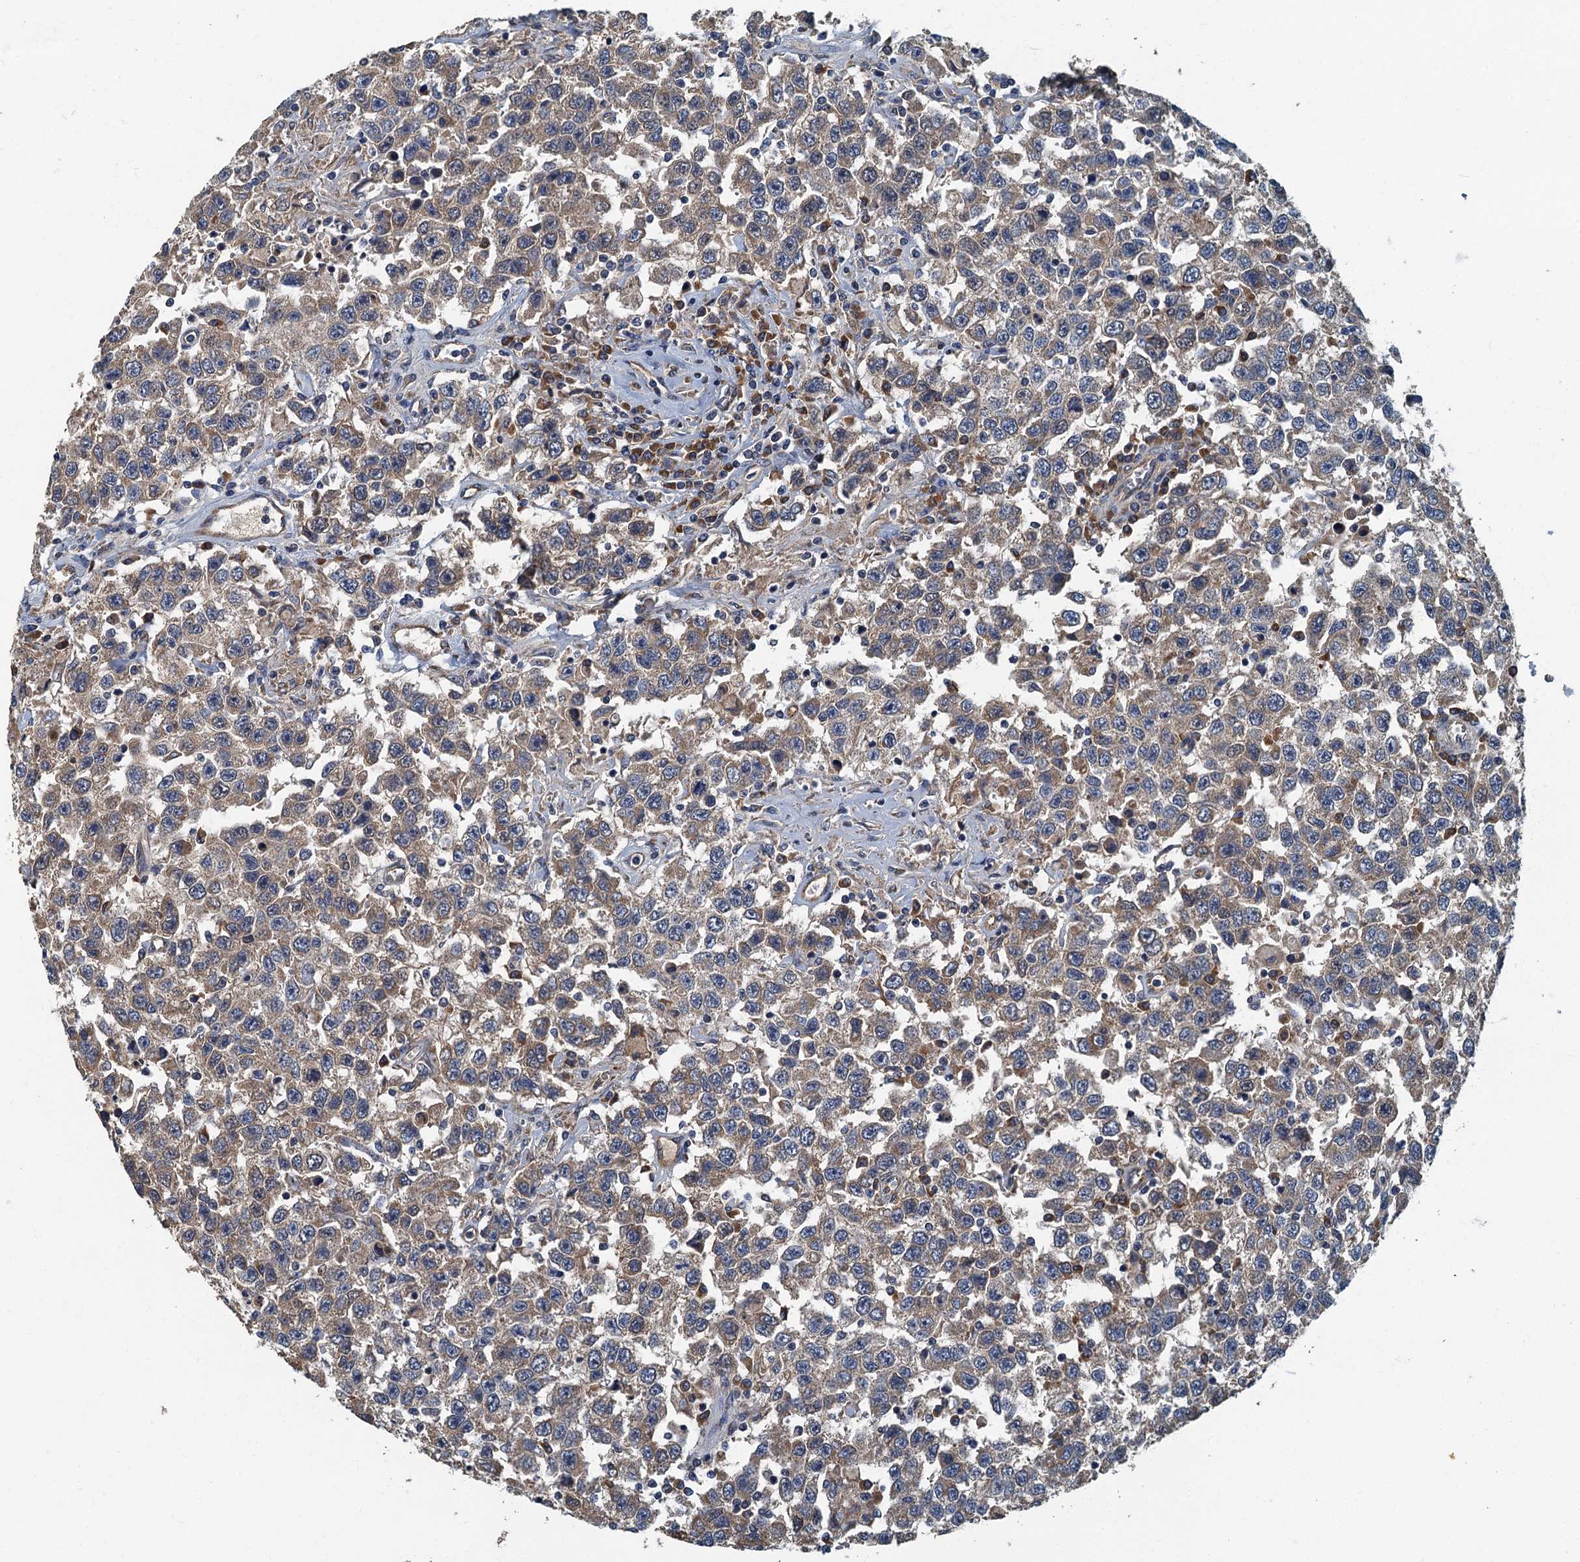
{"staining": {"intensity": "weak", "quantity": "25%-75%", "location": "cytoplasmic/membranous"}, "tissue": "testis cancer", "cell_type": "Tumor cells", "image_type": "cancer", "snomed": [{"axis": "morphology", "description": "Seminoma, NOS"}, {"axis": "topography", "description": "Testis"}], "caption": "A high-resolution photomicrograph shows IHC staining of testis seminoma, which demonstrates weak cytoplasmic/membranous expression in approximately 25%-75% of tumor cells.", "gene": "DDX49", "patient": {"sex": "male", "age": 41}}